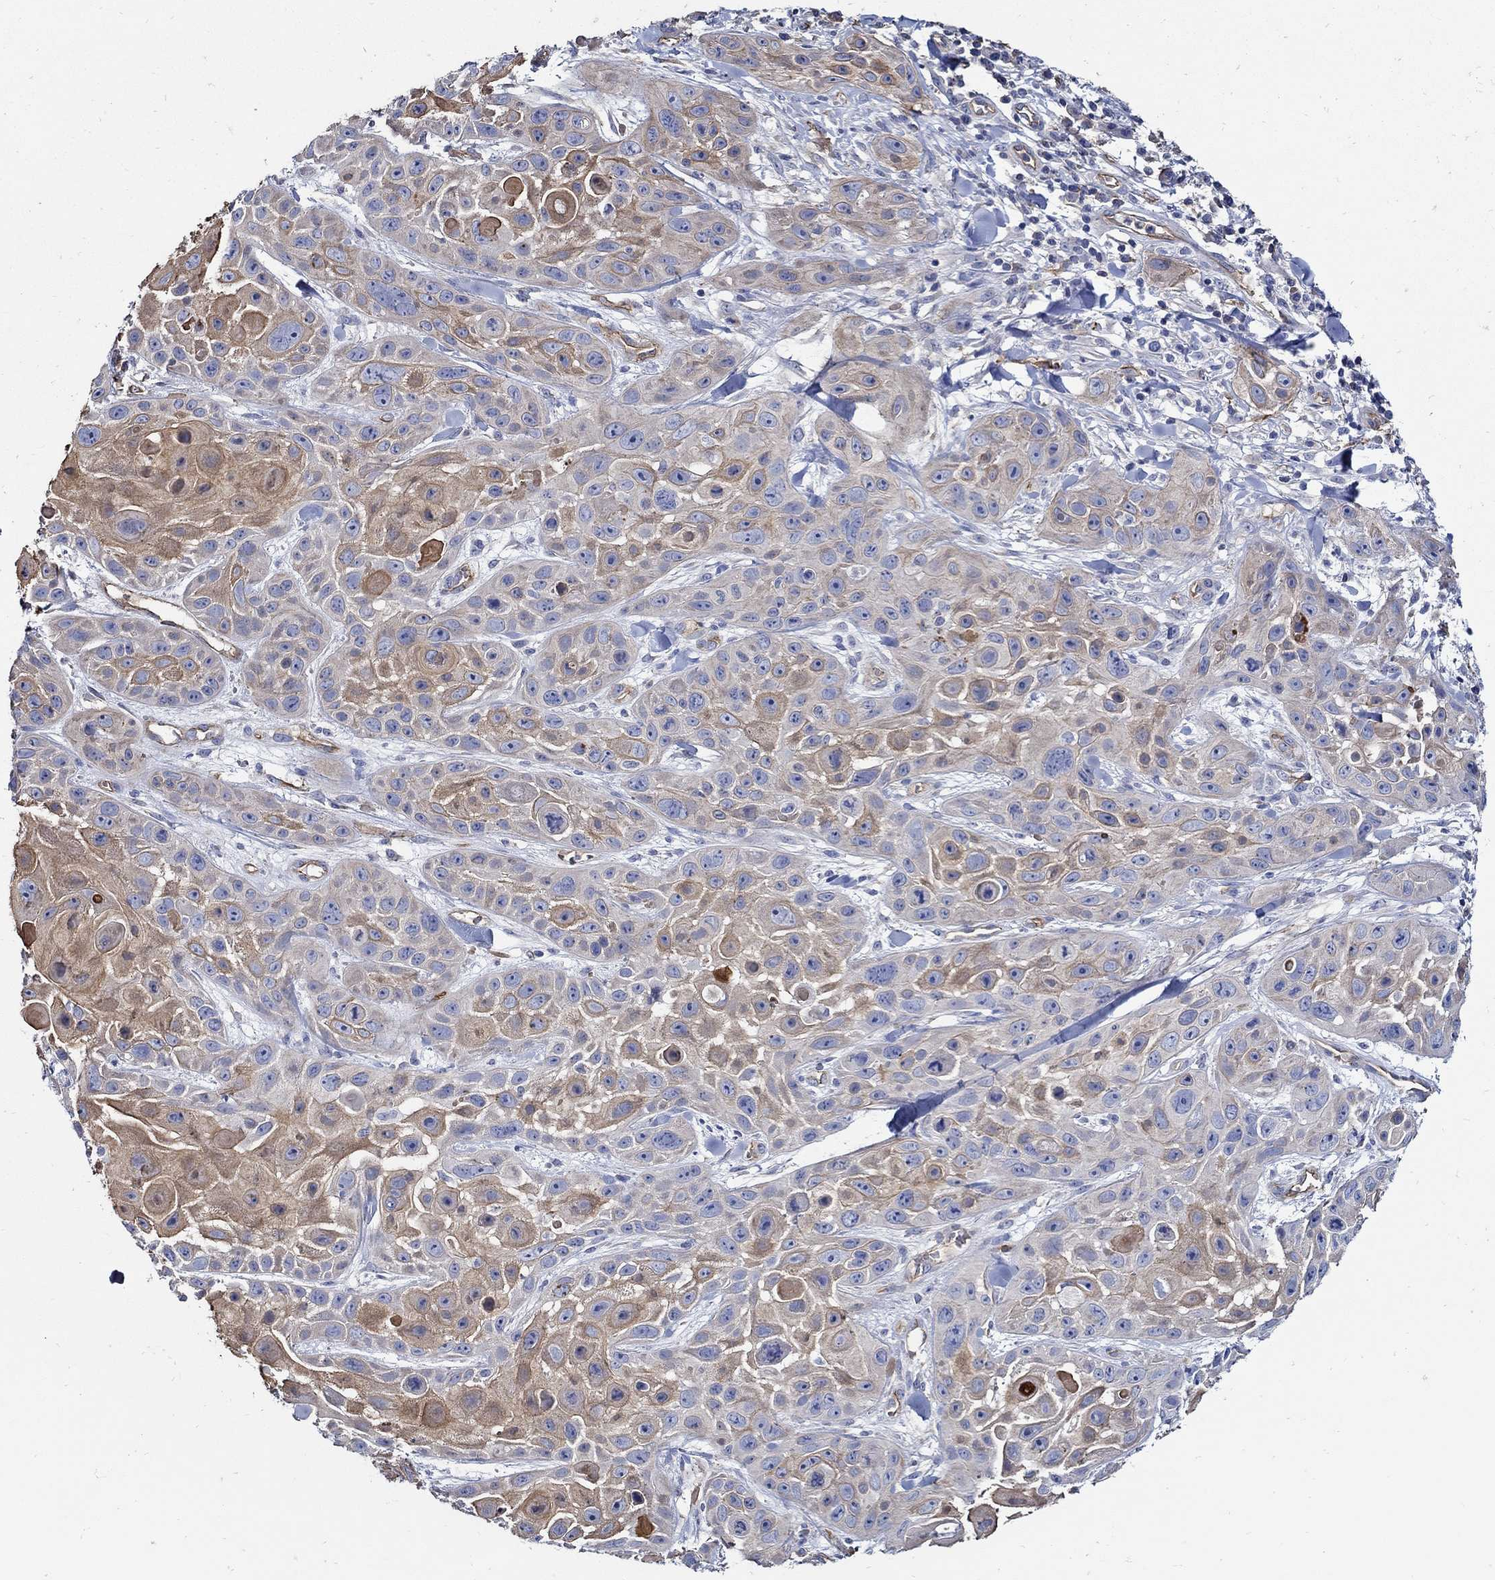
{"staining": {"intensity": "moderate", "quantity": ">75%", "location": "cytoplasmic/membranous"}, "tissue": "skin cancer", "cell_type": "Tumor cells", "image_type": "cancer", "snomed": [{"axis": "morphology", "description": "Squamous cell carcinoma, NOS"}, {"axis": "topography", "description": "Skin"}, {"axis": "topography", "description": "Anal"}], "caption": "Tumor cells demonstrate medium levels of moderate cytoplasmic/membranous positivity in approximately >75% of cells in human skin cancer.", "gene": "APBB3", "patient": {"sex": "female", "age": 75}}